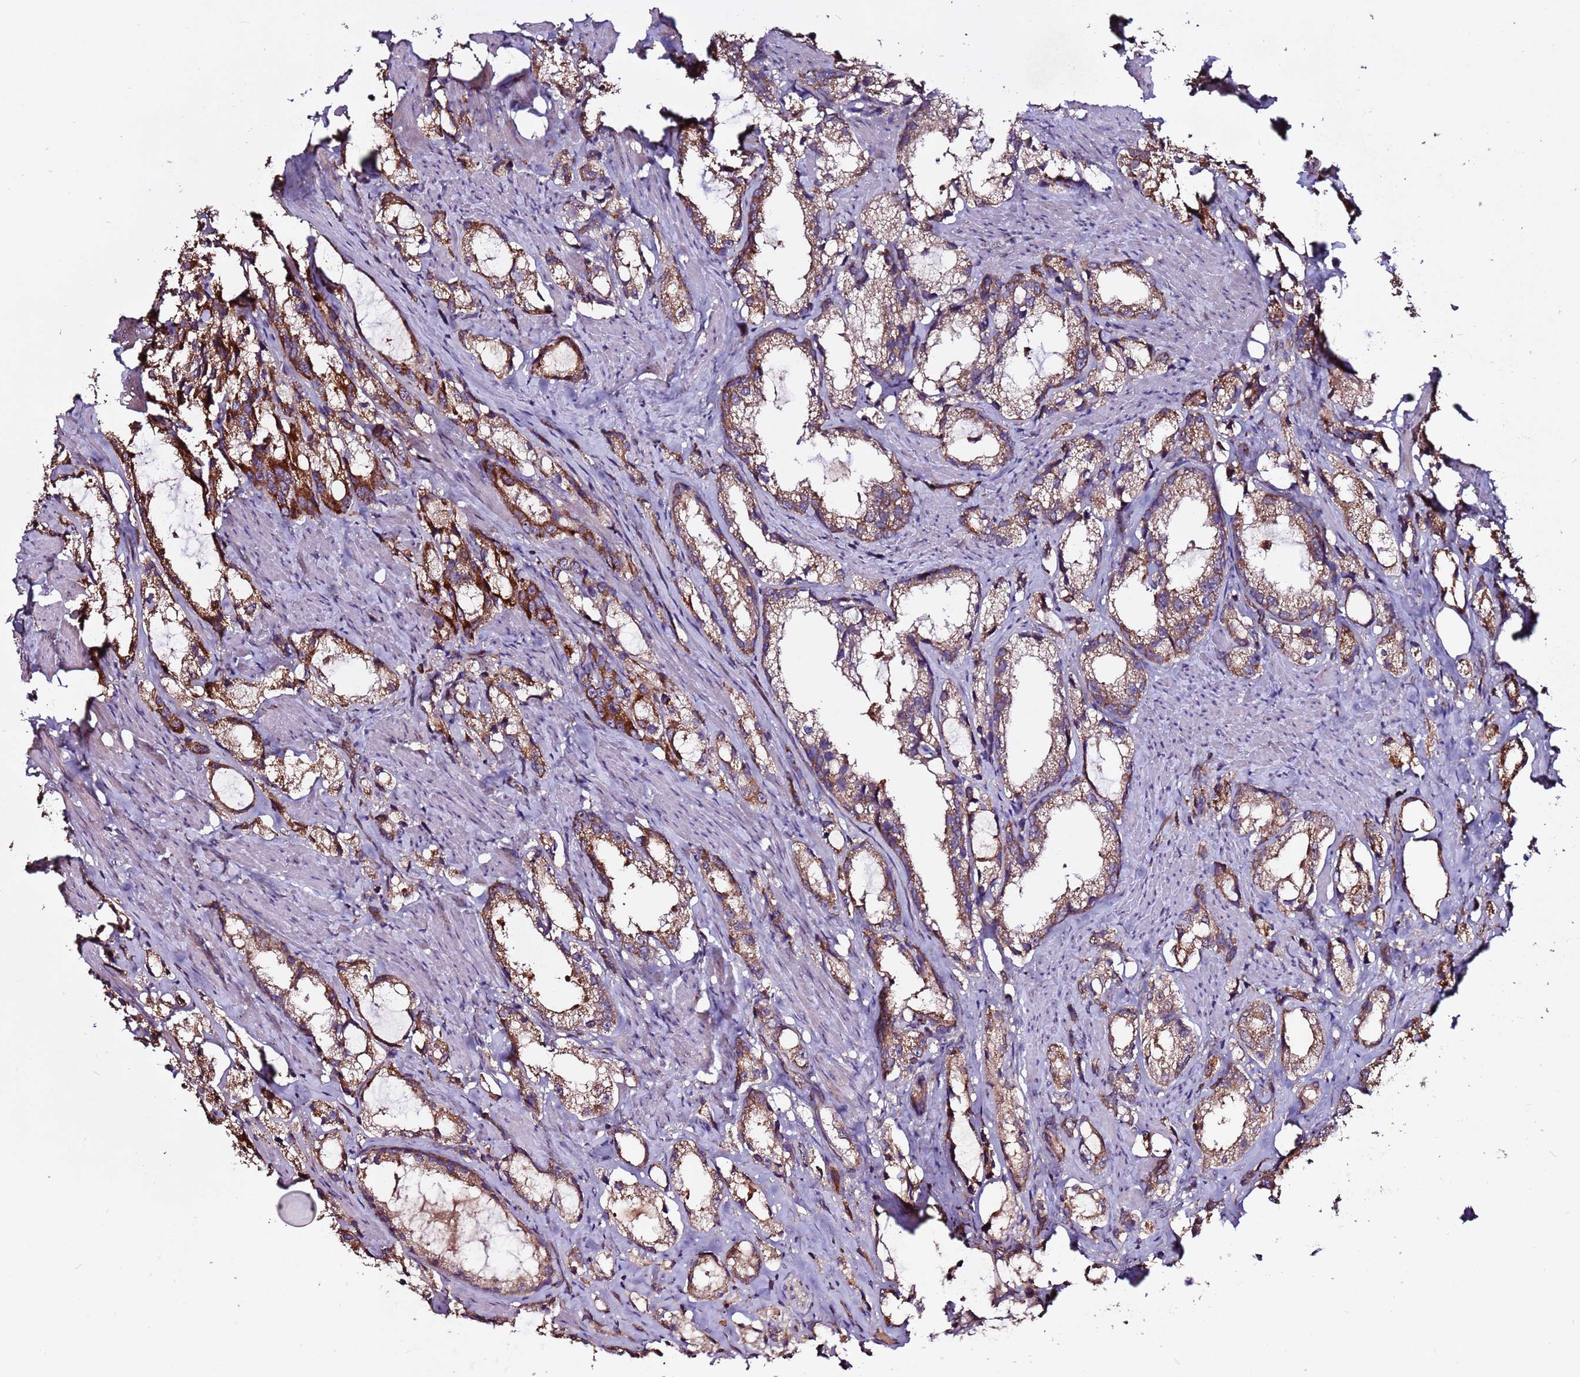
{"staining": {"intensity": "moderate", "quantity": ">75%", "location": "cytoplasmic/membranous"}, "tissue": "prostate cancer", "cell_type": "Tumor cells", "image_type": "cancer", "snomed": [{"axis": "morphology", "description": "Adenocarcinoma, High grade"}, {"axis": "topography", "description": "Prostate"}], "caption": "Protein analysis of prostate cancer tissue displays moderate cytoplasmic/membranous positivity in about >75% of tumor cells.", "gene": "RPS15A", "patient": {"sex": "male", "age": 66}}